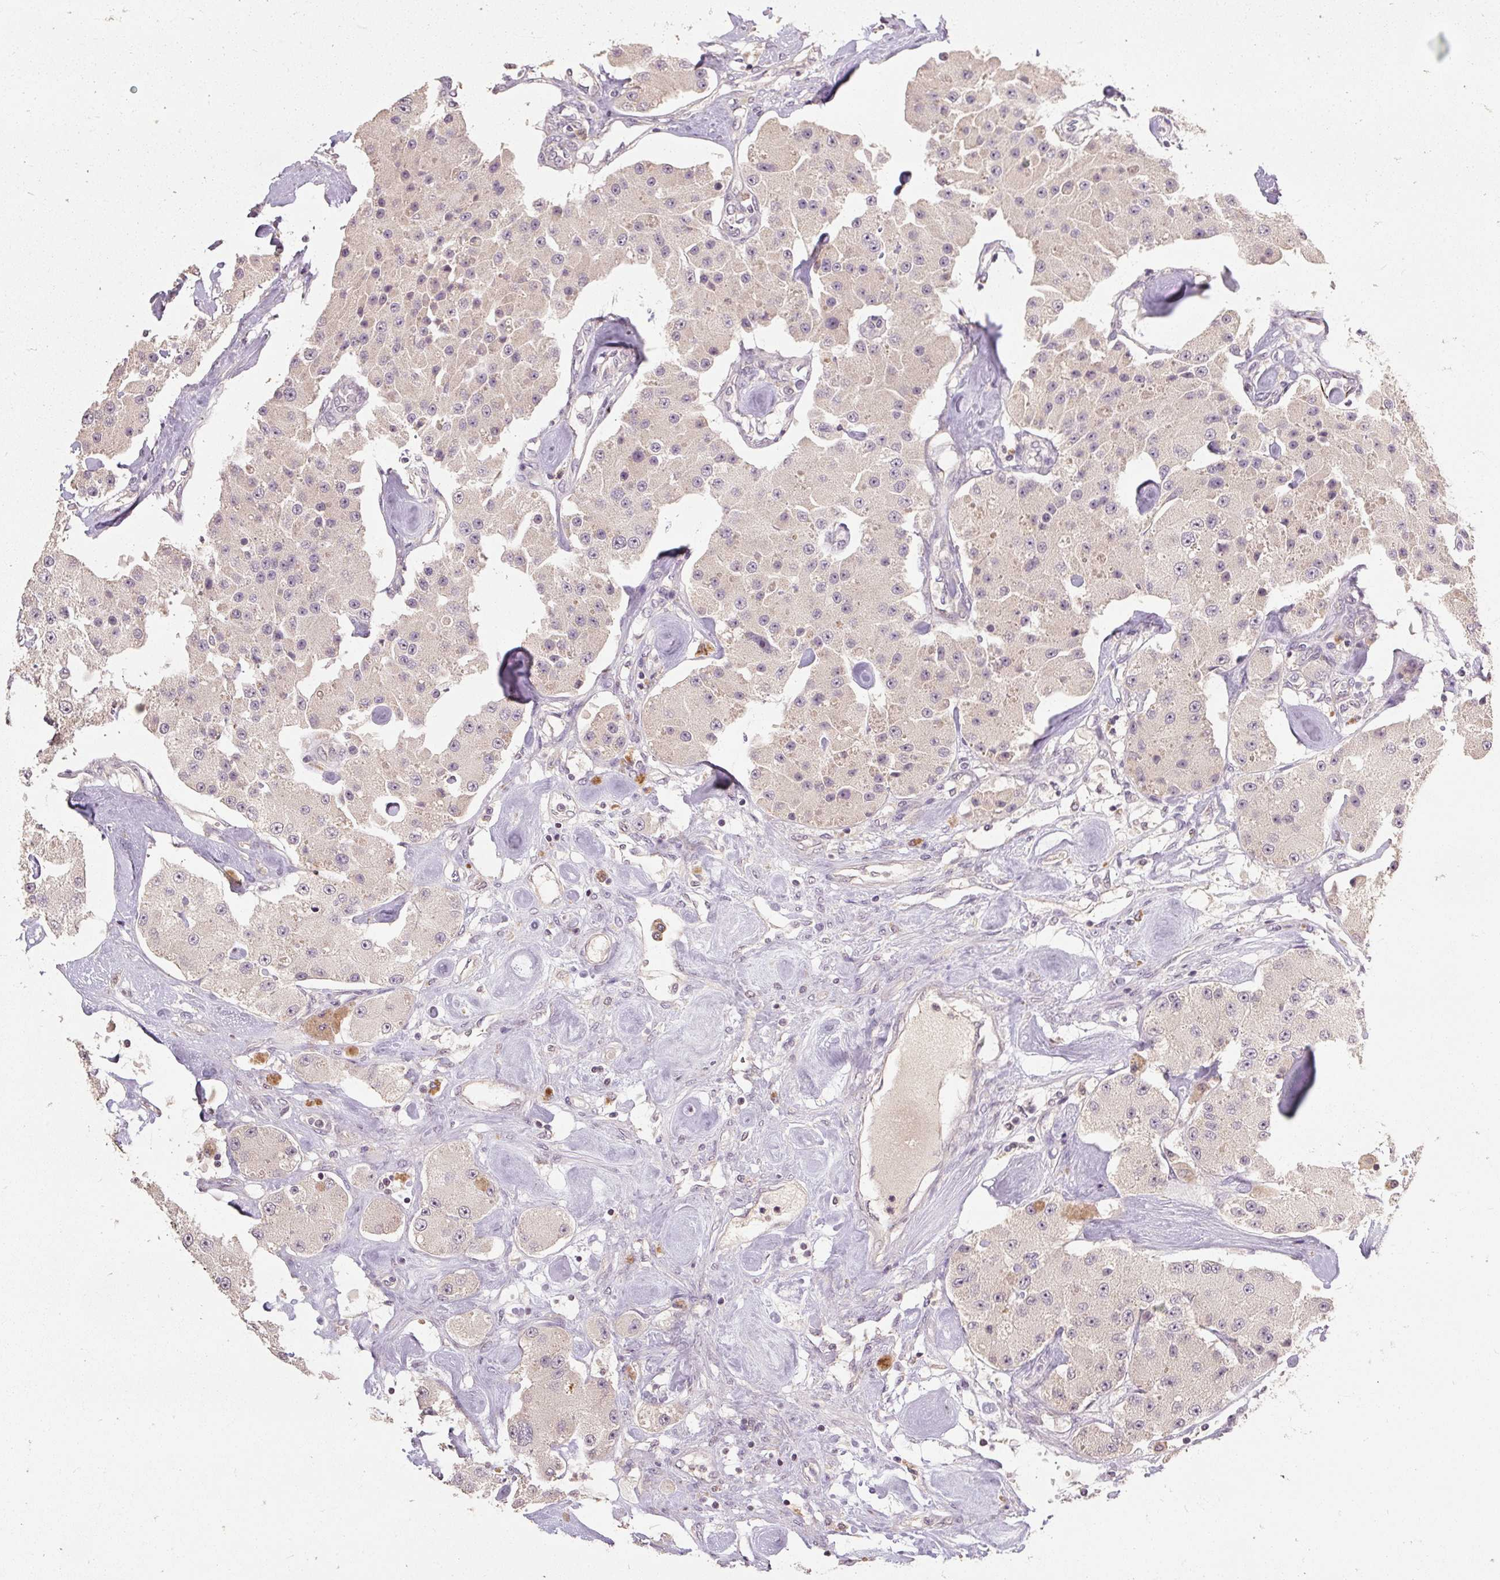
{"staining": {"intensity": "negative", "quantity": "none", "location": "none"}, "tissue": "carcinoid", "cell_type": "Tumor cells", "image_type": "cancer", "snomed": [{"axis": "morphology", "description": "Carcinoid, malignant, NOS"}, {"axis": "topography", "description": "Pancreas"}], "caption": "Photomicrograph shows no protein positivity in tumor cells of carcinoid (malignant) tissue.", "gene": "CFAP65", "patient": {"sex": "male", "age": 41}}